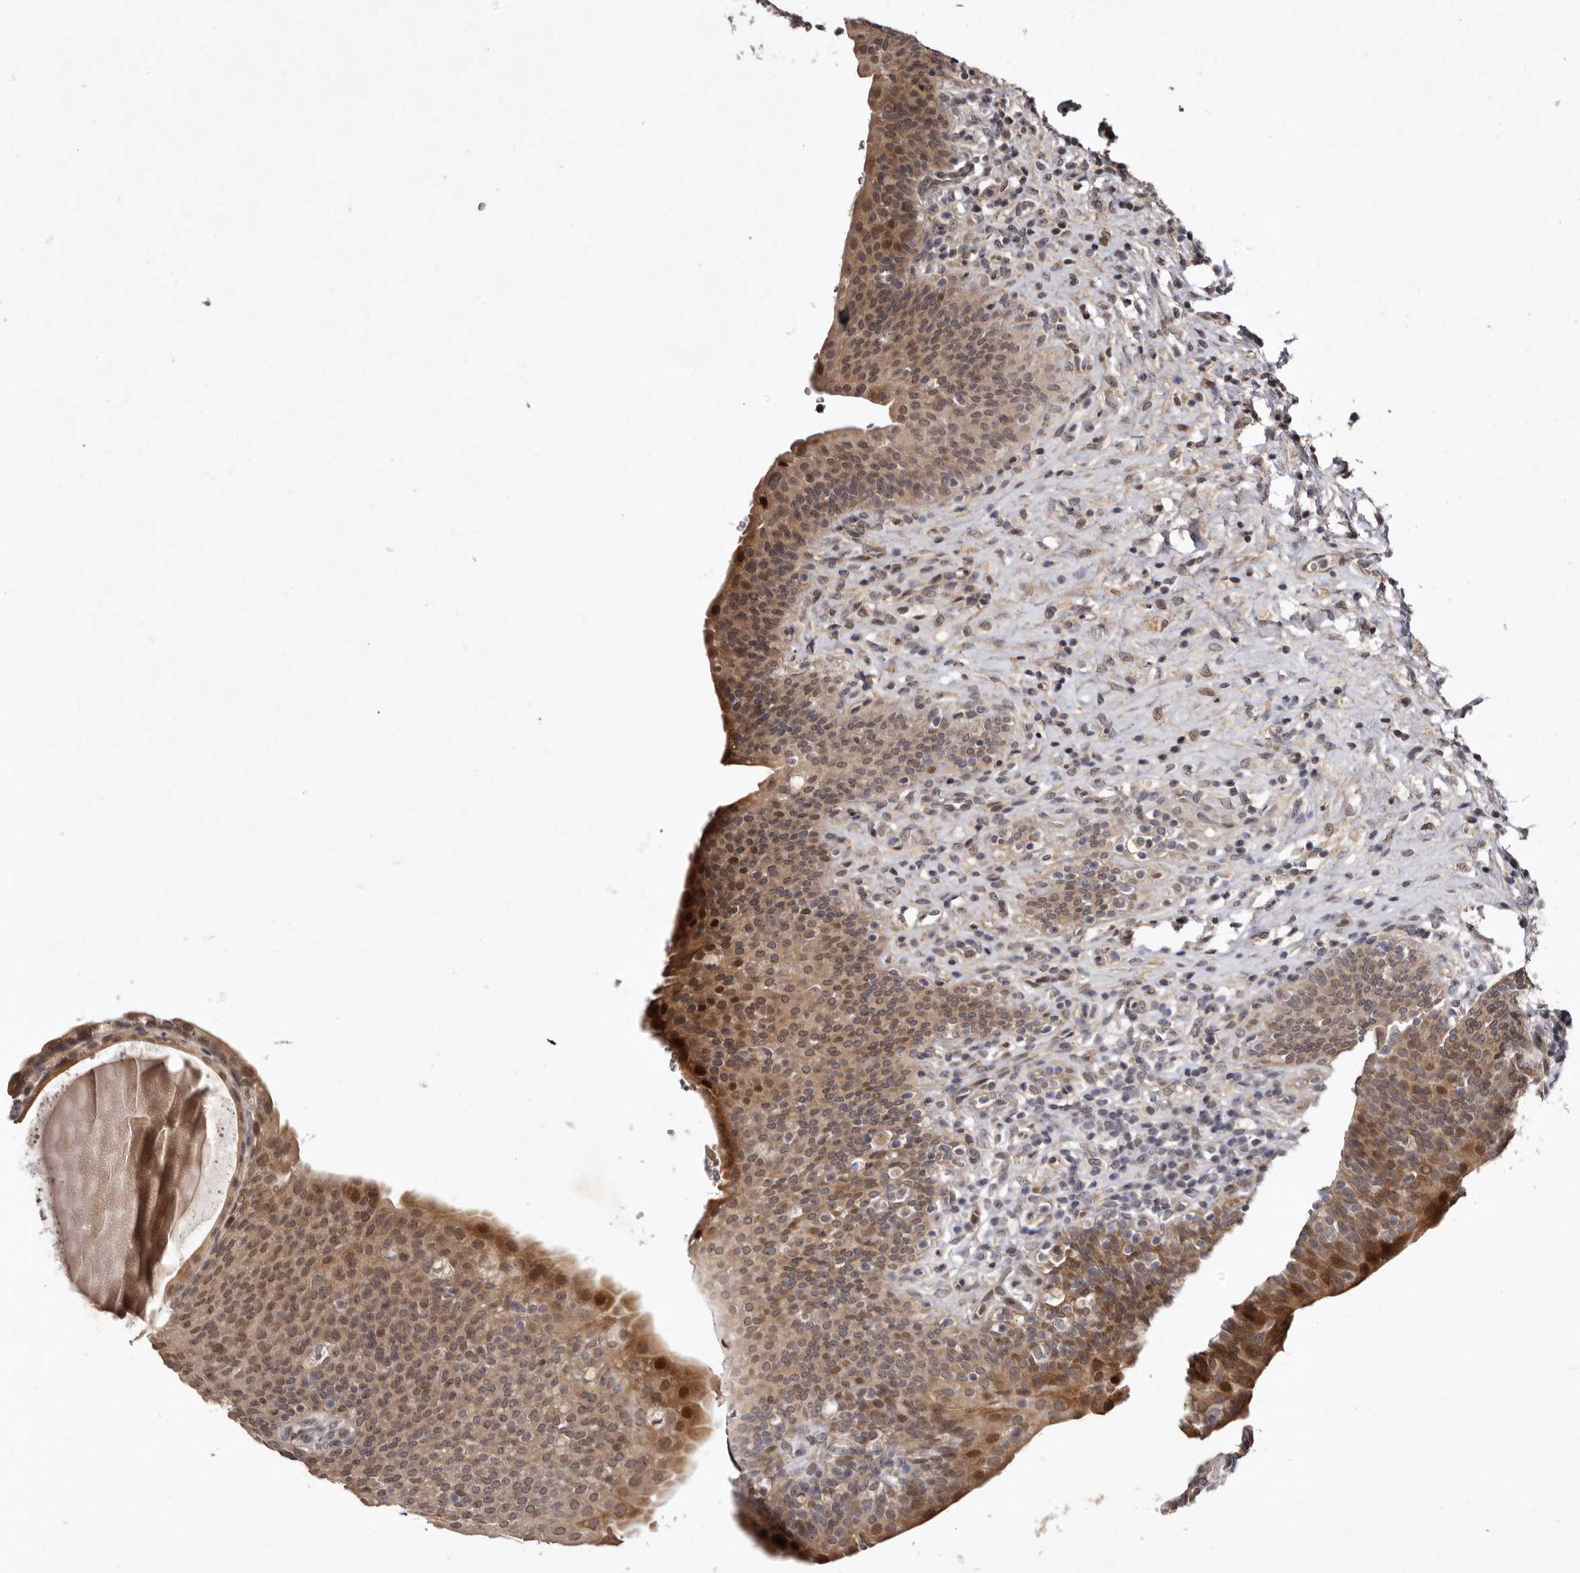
{"staining": {"intensity": "moderate", "quantity": ">75%", "location": "cytoplasmic/membranous,nuclear"}, "tissue": "urinary bladder", "cell_type": "Urothelial cells", "image_type": "normal", "snomed": [{"axis": "morphology", "description": "Normal tissue, NOS"}, {"axis": "topography", "description": "Urinary bladder"}], "caption": "Urinary bladder stained with IHC demonstrates moderate cytoplasmic/membranous,nuclear expression in approximately >75% of urothelial cells.", "gene": "ABL1", "patient": {"sex": "male", "age": 83}}